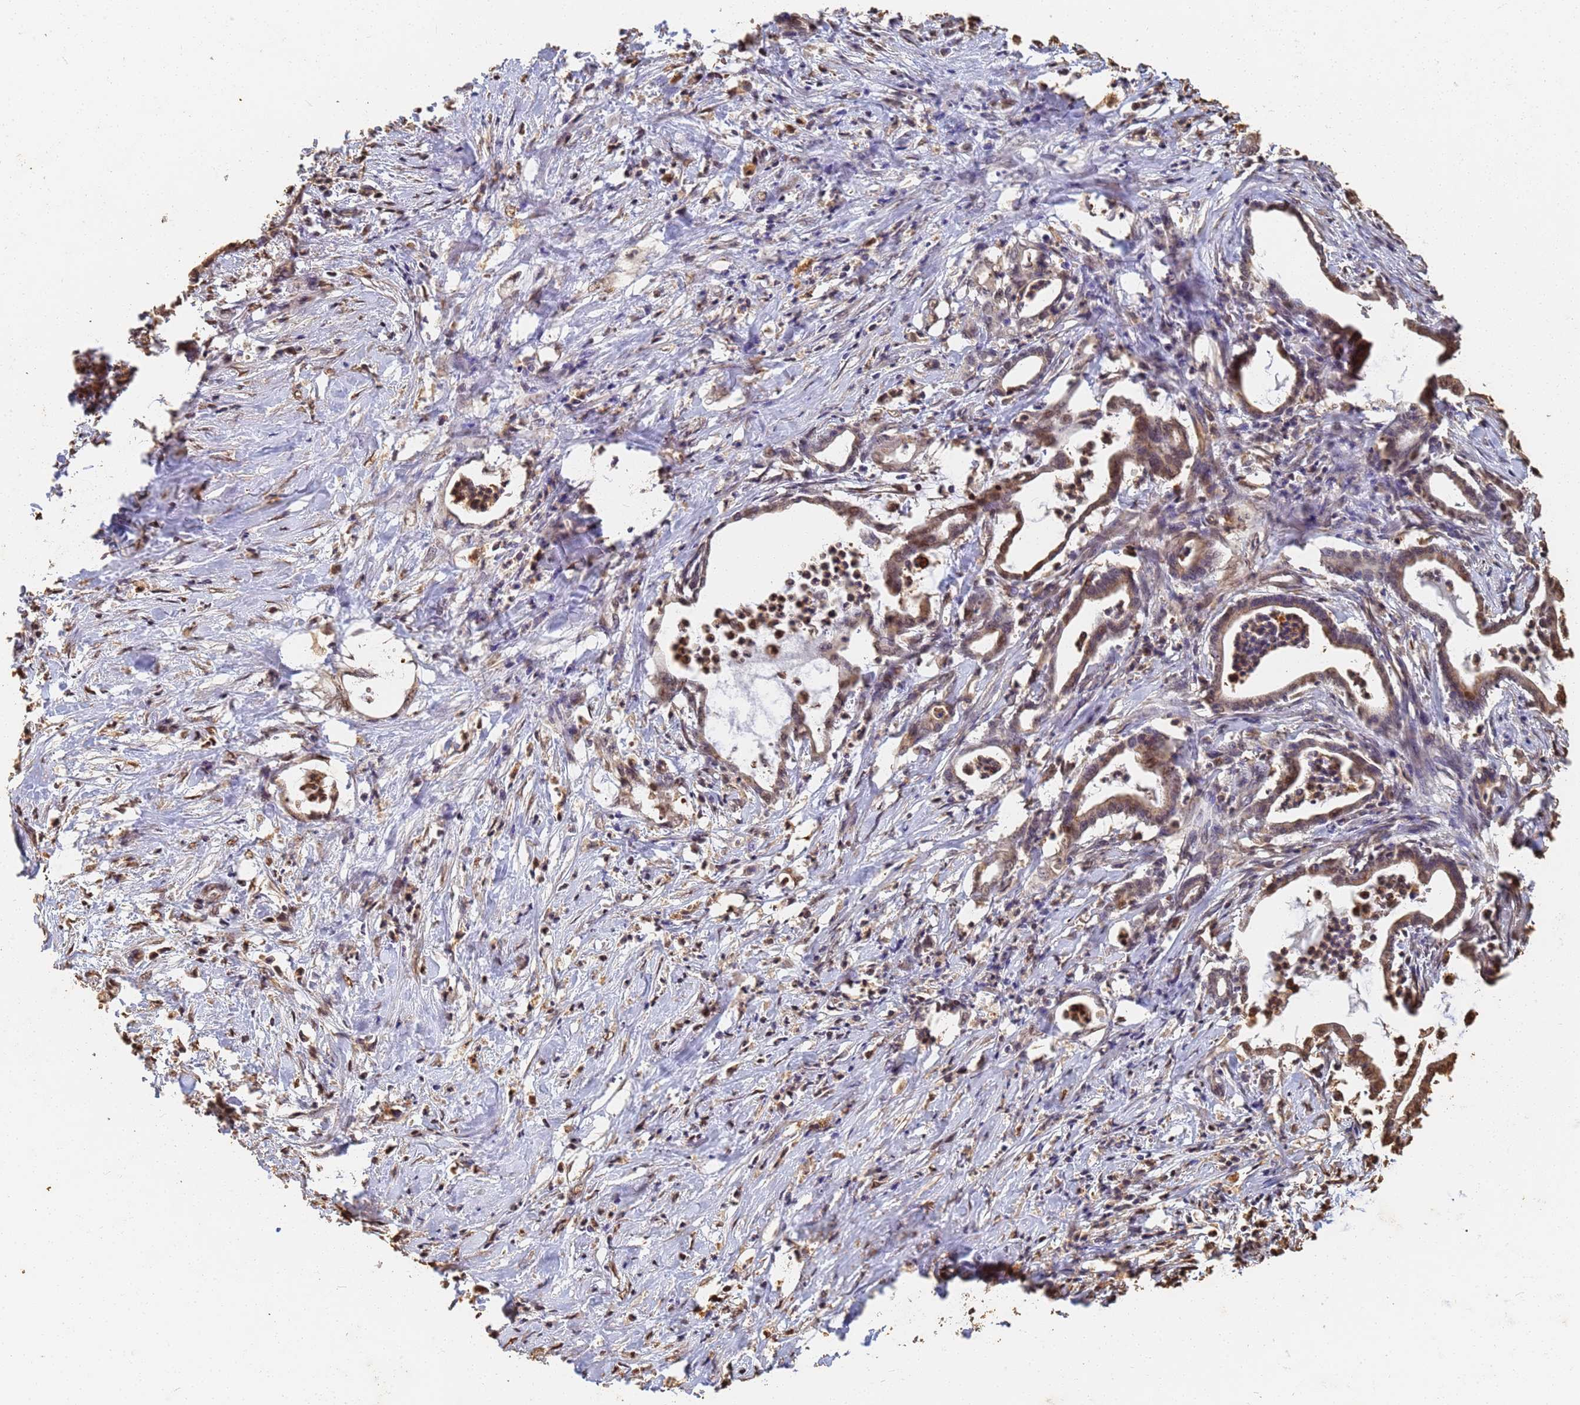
{"staining": {"intensity": "weak", "quantity": "25%-75%", "location": "cytoplasmic/membranous,nuclear"}, "tissue": "pancreatic cancer", "cell_type": "Tumor cells", "image_type": "cancer", "snomed": [{"axis": "morphology", "description": "Adenocarcinoma, NOS"}, {"axis": "topography", "description": "Pancreas"}], "caption": "This micrograph demonstrates immunohistochemistry (IHC) staining of adenocarcinoma (pancreatic), with low weak cytoplasmic/membranous and nuclear positivity in about 25%-75% of tumor cells.", "gene": "JAK2", "patient": {"sex": "female", "age": 55}}